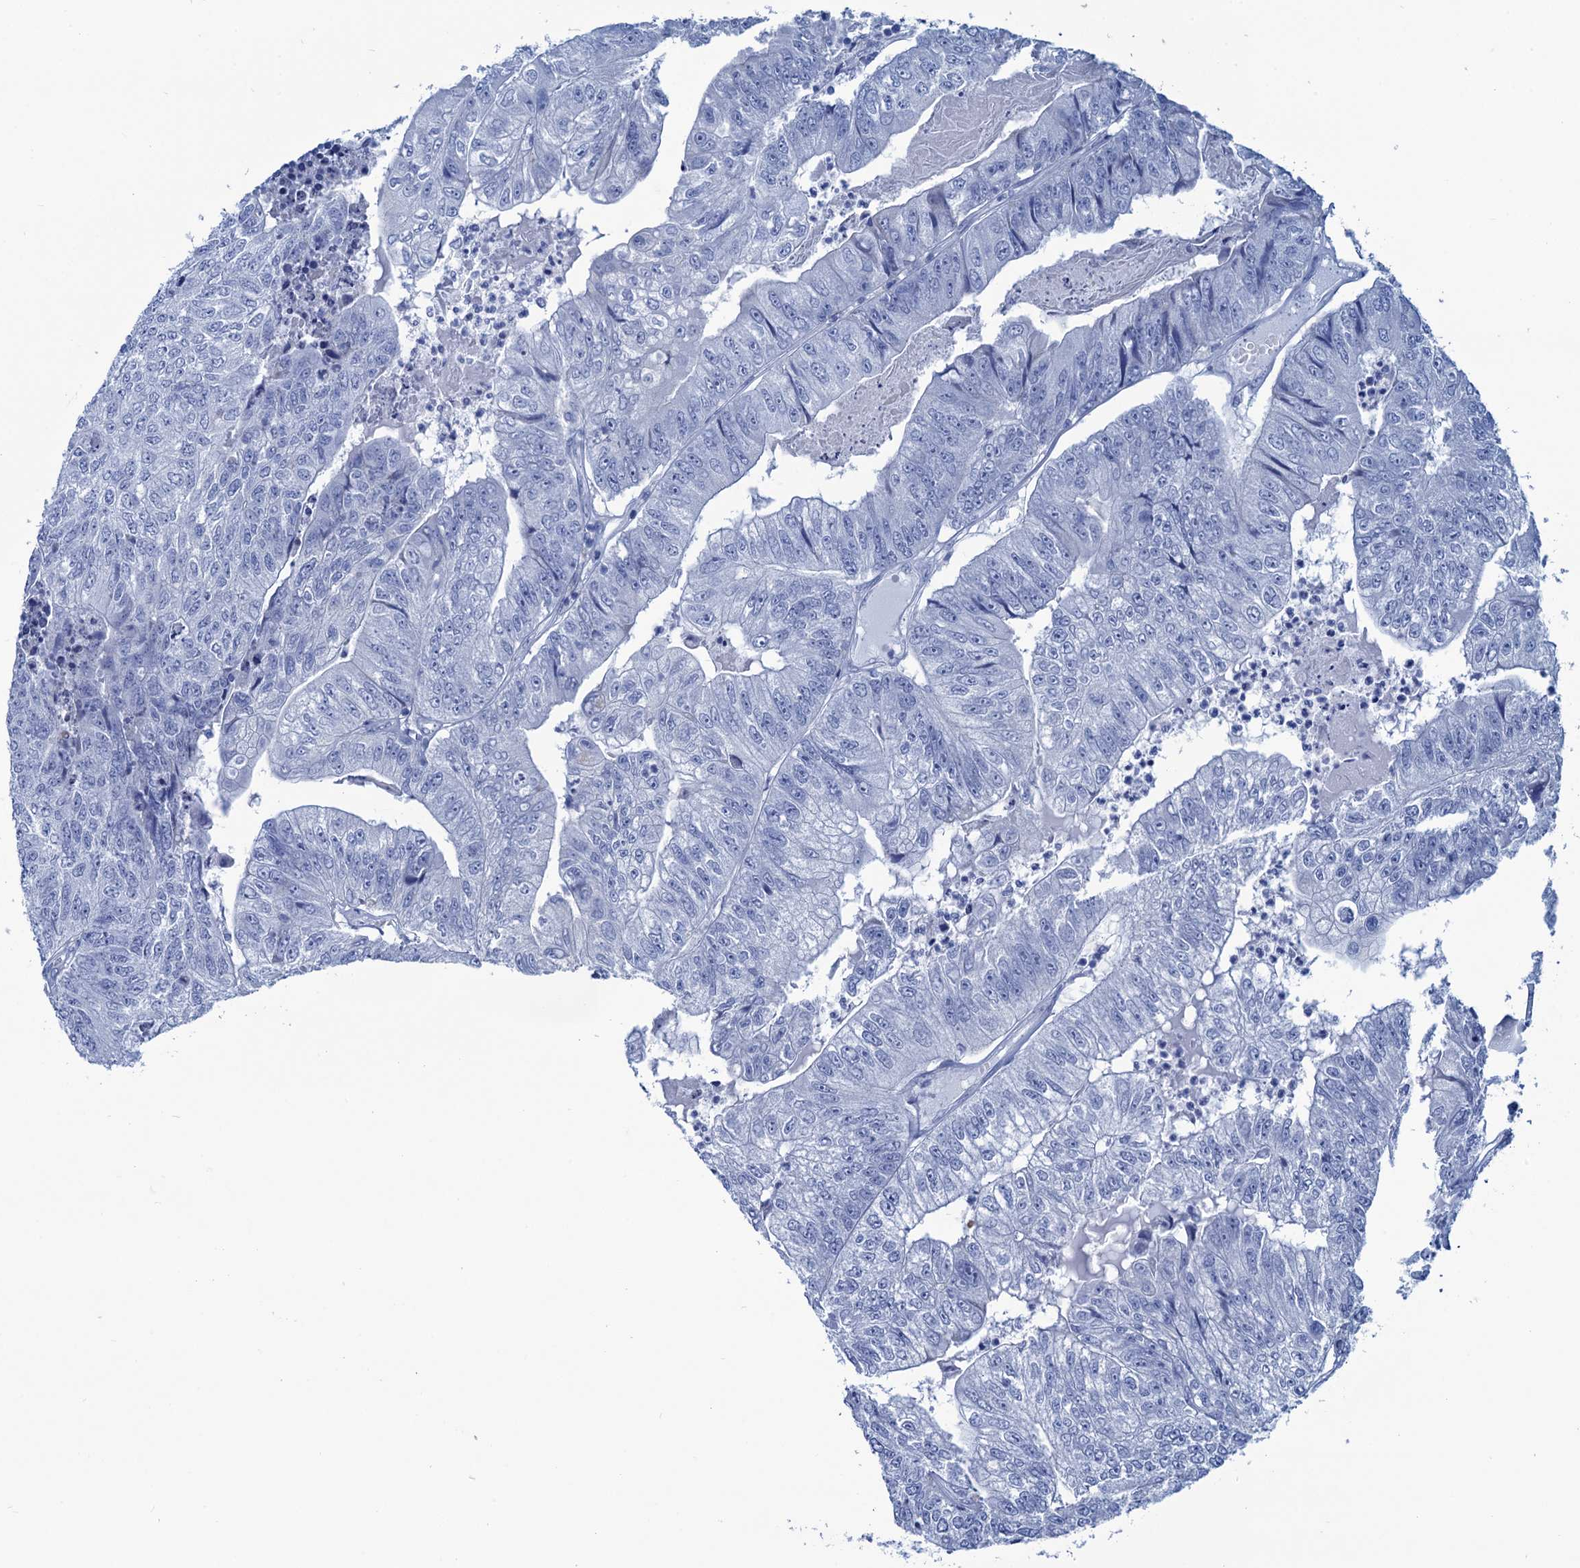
{"staining": {"intensity": "negative", "quantity": "none", "location": "none"}, "tissue": "colorectal cancer", "cell_type": "Tumor cells", "image_type": "cancer", "snomed": [{"axis": "morphology", "description": "Adenocarcinoma, NOS"}, {"axis": "topography", "description": "Colon"}], "caption": "Immunohistochemistry micrograph of human colorectal cancer stained for a protein (brown), which demonstrates no positivity in tumor cells.", "gene": "CABYR", "patient": {"sex": "female", "age": 67}}